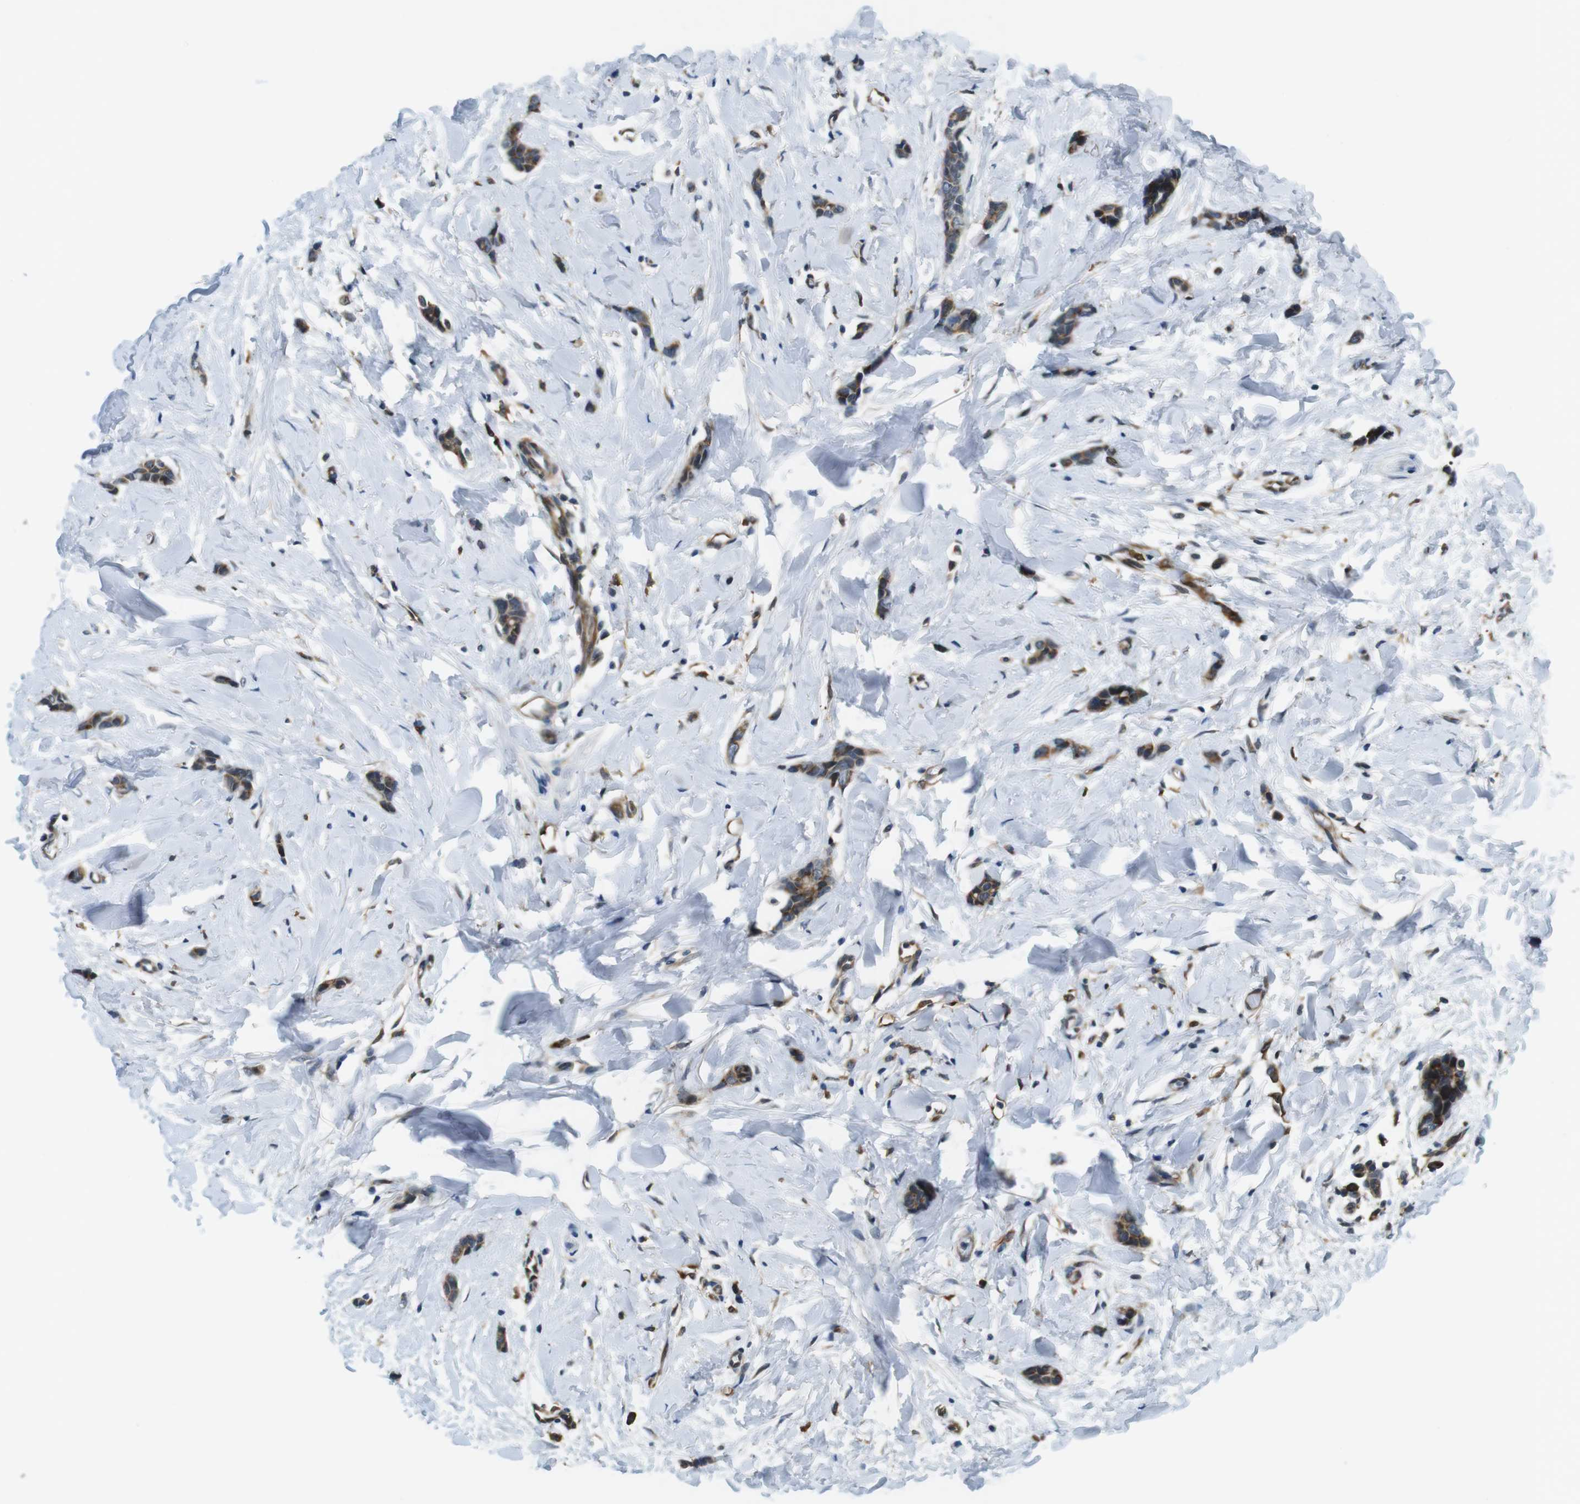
{"staining": {"intensity": "strong", "quantity": ">75%", "location": "cytoplasmic/membranous"}, "tissue": "breast cancer", "cell_type": "Tumor cells", "image_type": "cancer", "snomed": [{"axis": "morphology", "description": "Lobular carcinoma"}, {"axis": "topography", "description": "Skin"}, {"axis": "topography", "description": "Breast"}], "caption": "Human breast cancer stained for a protein (brown) displays strong cytoplasmic/membranous positive positivity in about >75% of tumor cells.", "gene": "PALD1", "patient": {"sex": "female", "age": 46}}